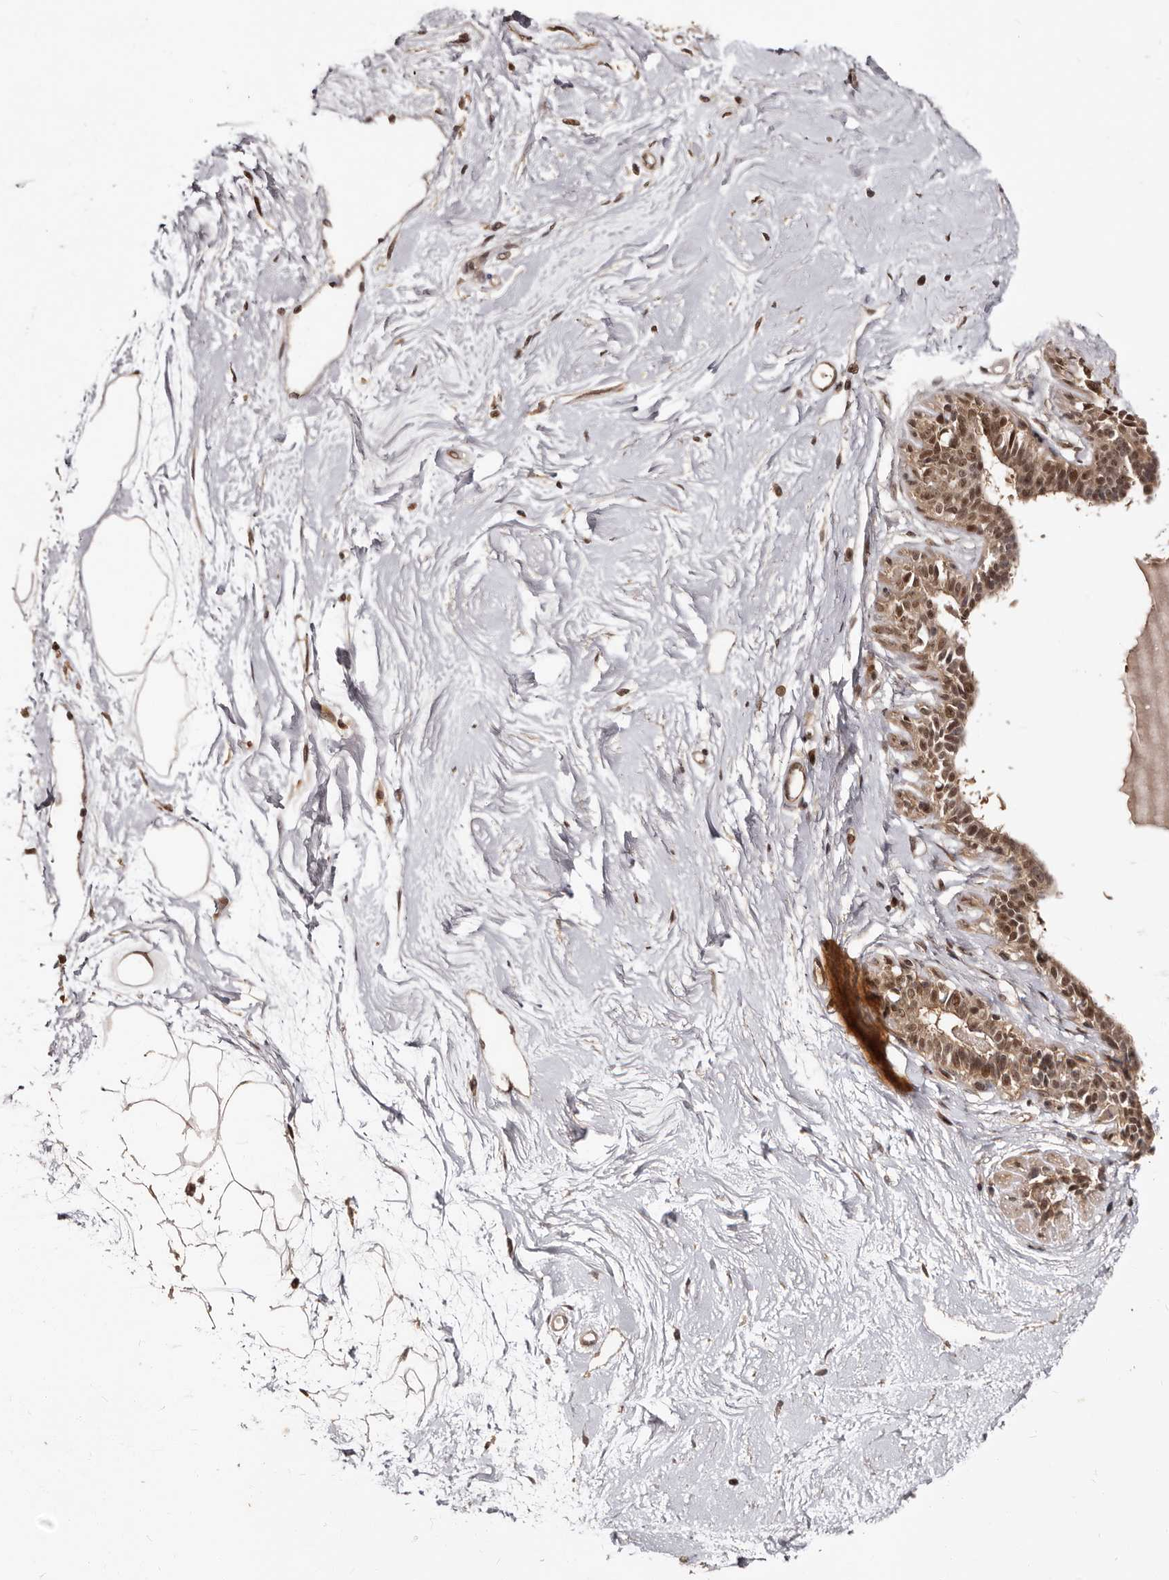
{"staining": {"intensity": "moderate", "quantity": ">75%", "location": "cytoplasmic/membranous"}, "tissue": "breast", "cell_type": "Adipocytes", "image_type": "normal", "snomed": [{"axis": "morphology", "description": "Normal tissue, NOS"}, {"axis": "topography", "description": "Breast"}], "caption": "Immunohistochemical staining of normal human breast reveals moderate cytoplasmic/membranous protein expression in about >75% of adipocytes. The staining is performed using DAB brown chromogen to label protein expression. The nuclei are counter-stained blue using hematoxylin.", "gene": "TBC1D22B", "patient": {"sex": "female", "age": 45}}